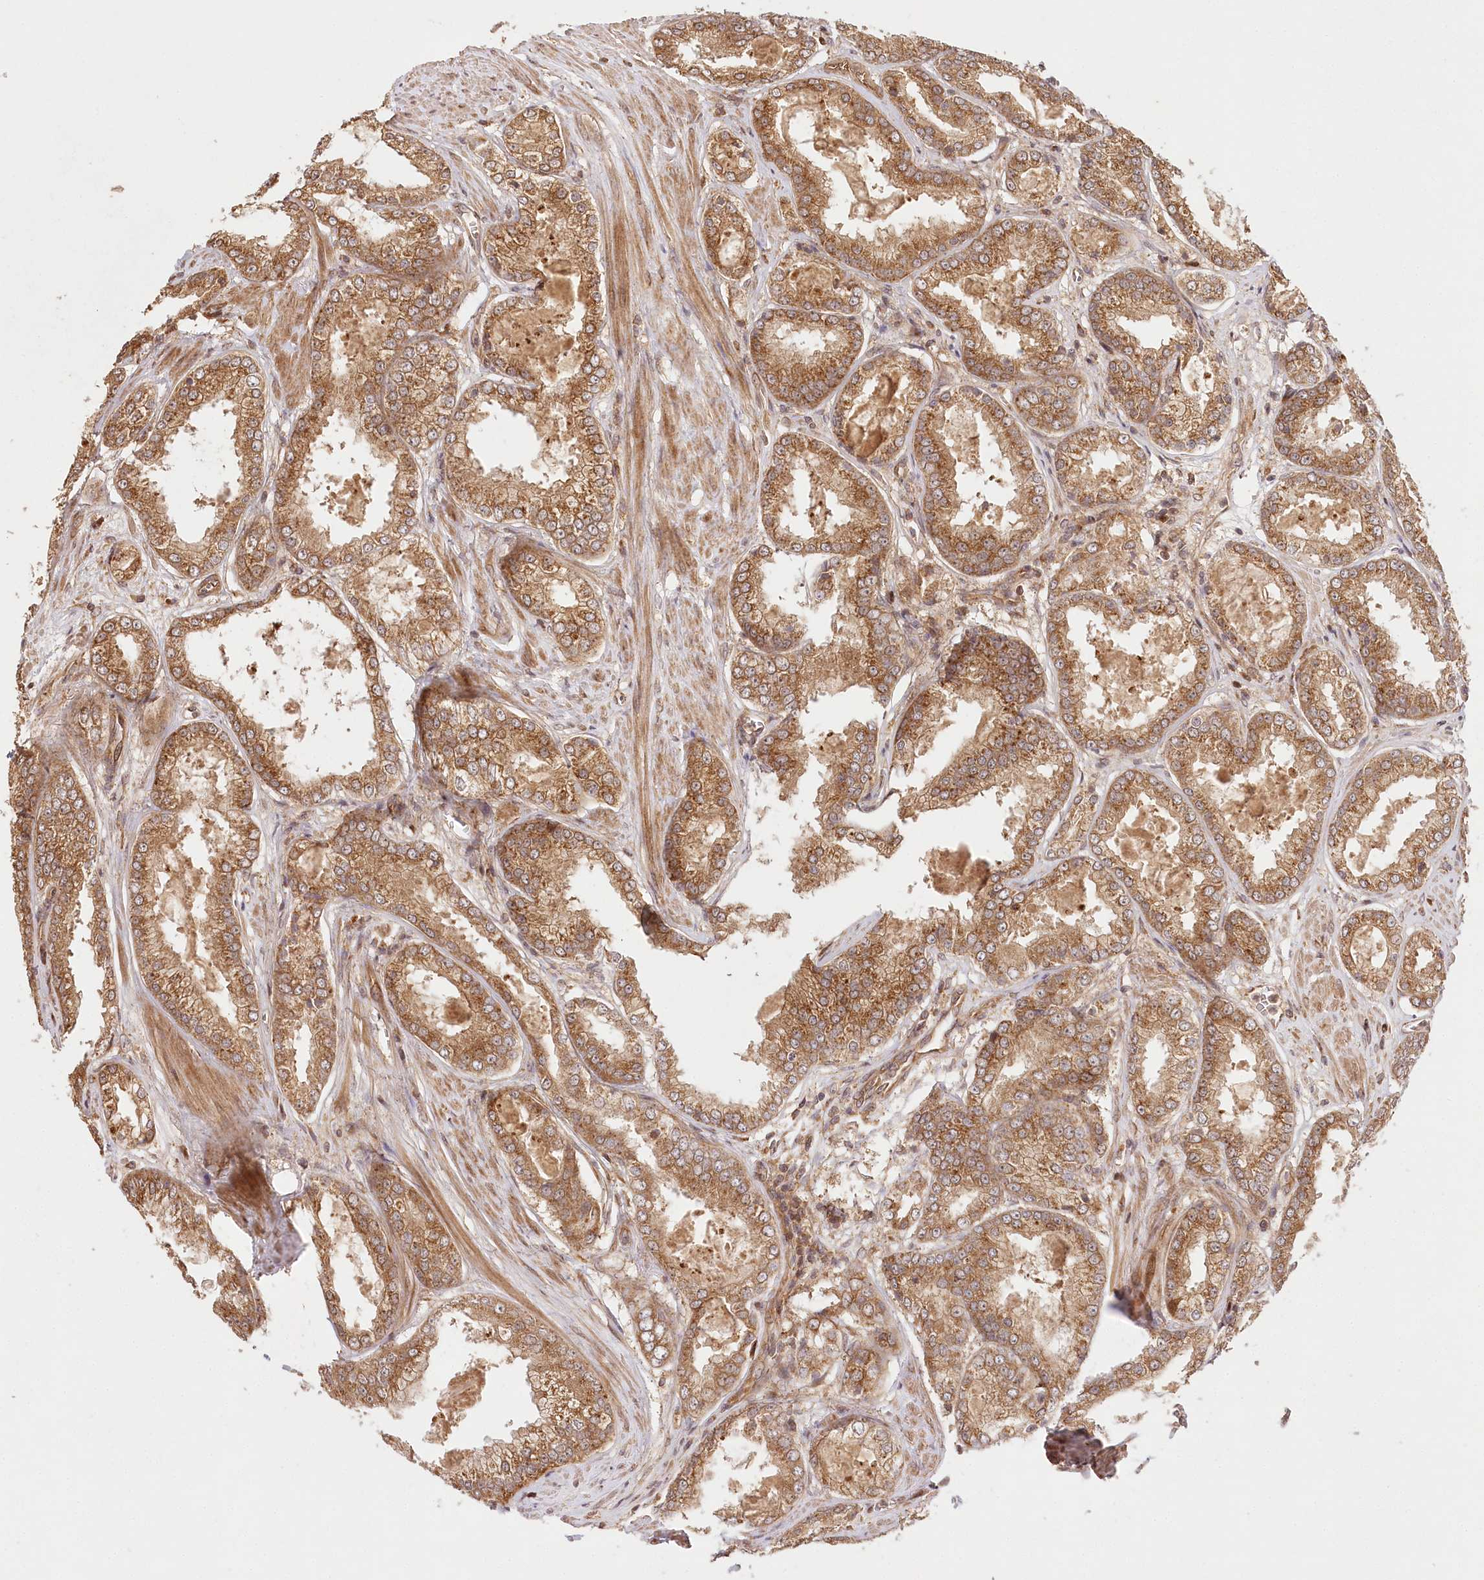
{"staining": {"intensity": "moderate", "quantity": ">75%", "location": "cytoplasmic/membranous"}, "tissue": "prostate cancer", "cell_type": "Tumor cells", "image_type": "cancer", "snomed": [{"axis": "morphology", "description": "Adenocarcinoma, Low grade"}, {"axis": "topography", "description": "Prostate"}], "caption": "Immunohistochemistry (DAB (3,3'-diaminobenzidine)) staining of human prostate cancer exhibits moderate cytoplasmic/membranous protein expression in about >75% of tumor cells.", "gene": "LSS", "patient": {"sex": "male", "age": 64}}